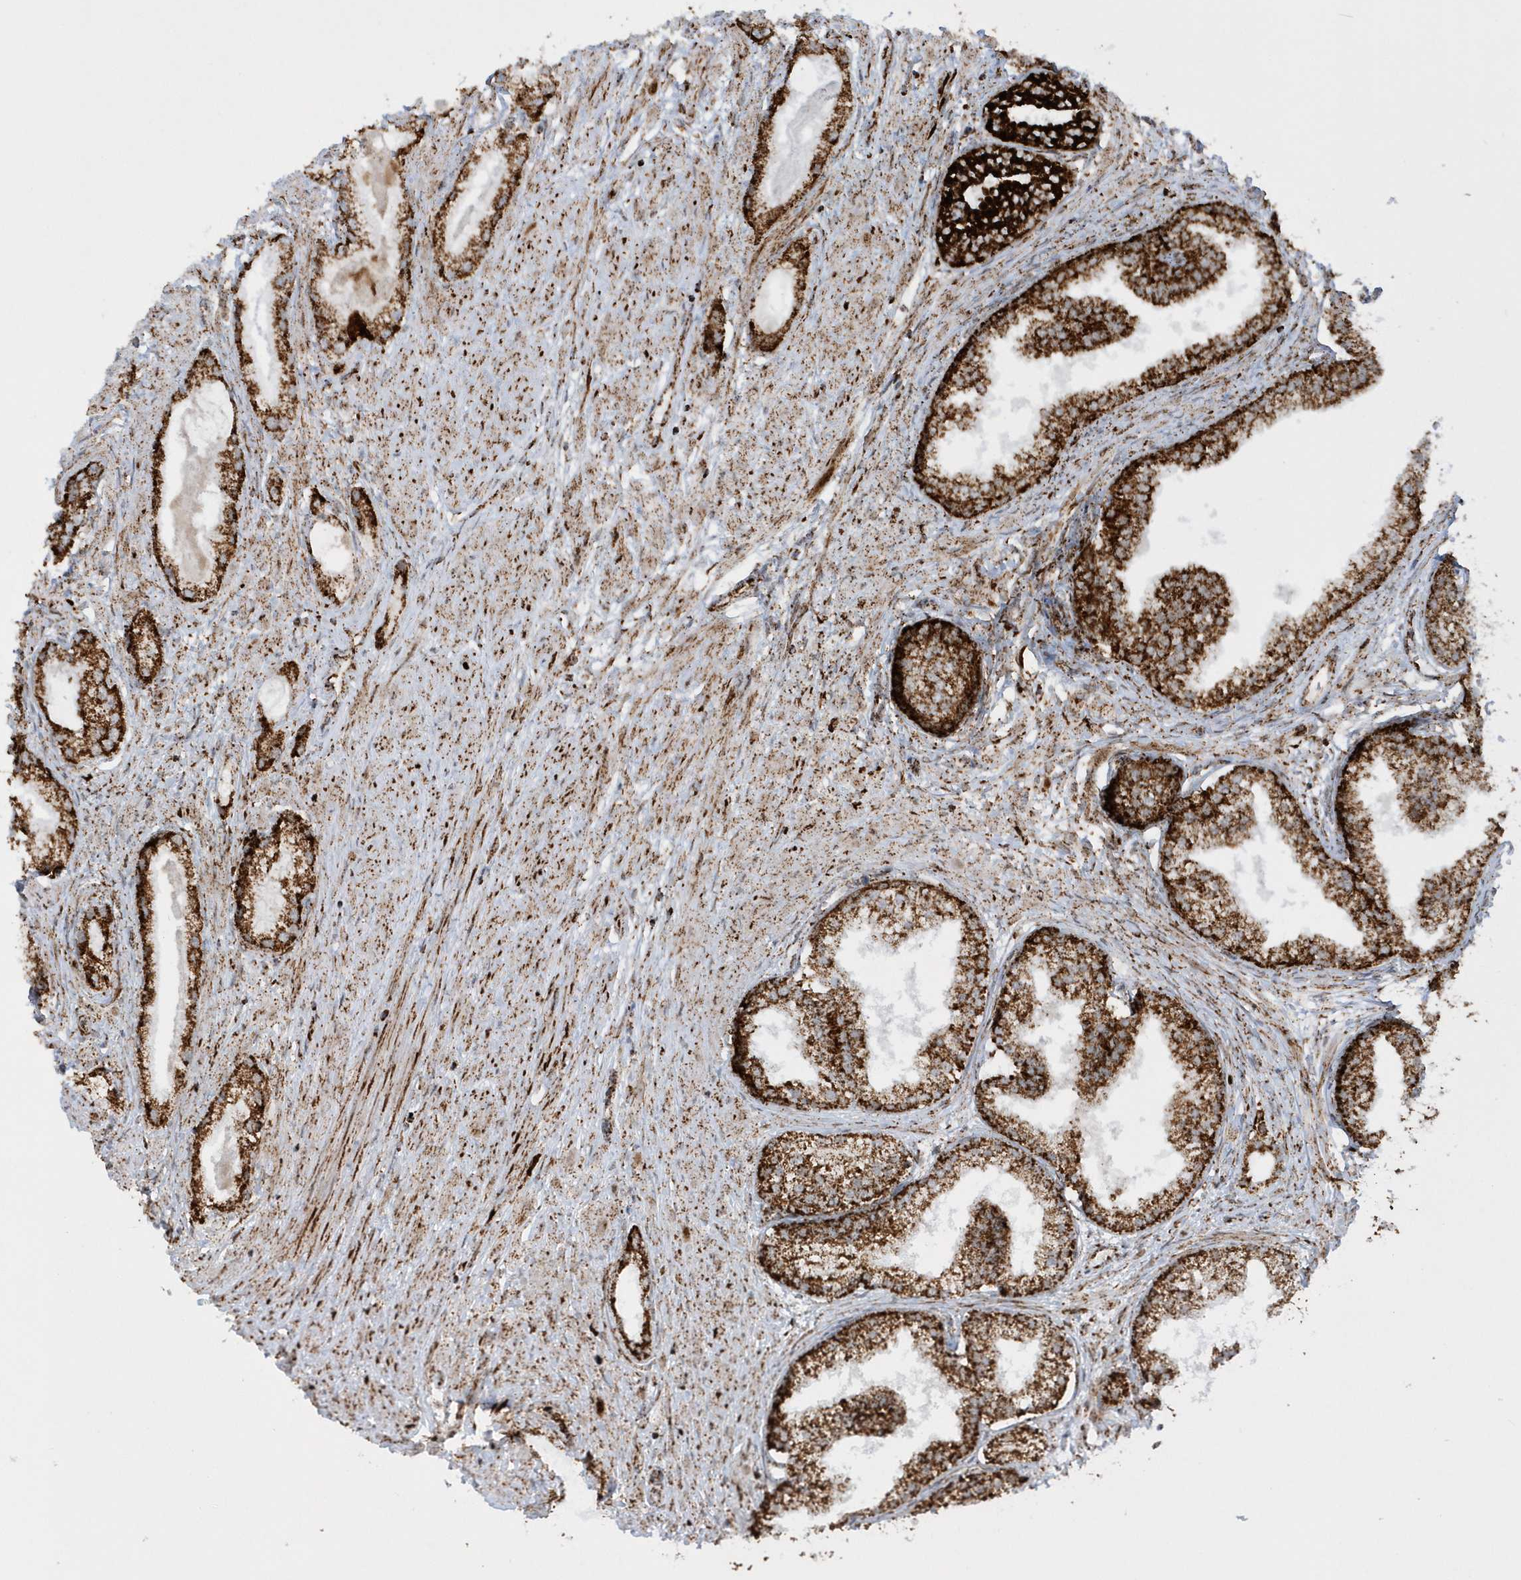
{"staining": {"intensity": "strong", "quantity": ">75%", "location": "cytoplasmic/membranous"}, "tissue": "prostate cancer", "cell_type": "Tumor cells", "image_type": "cancer", "snomed": [{"axis": "morphology", "description": "Adenocarcinoma, Low grade"}, {"axis": "topography", "description": "Prostate"}], "caption": "Low-grade adenocarcinoma (prostate) stained with a protein marker displays strong staining in tumor cells.", "gene": "CRY2", "patient": {"sex": "male", "age": 63}}